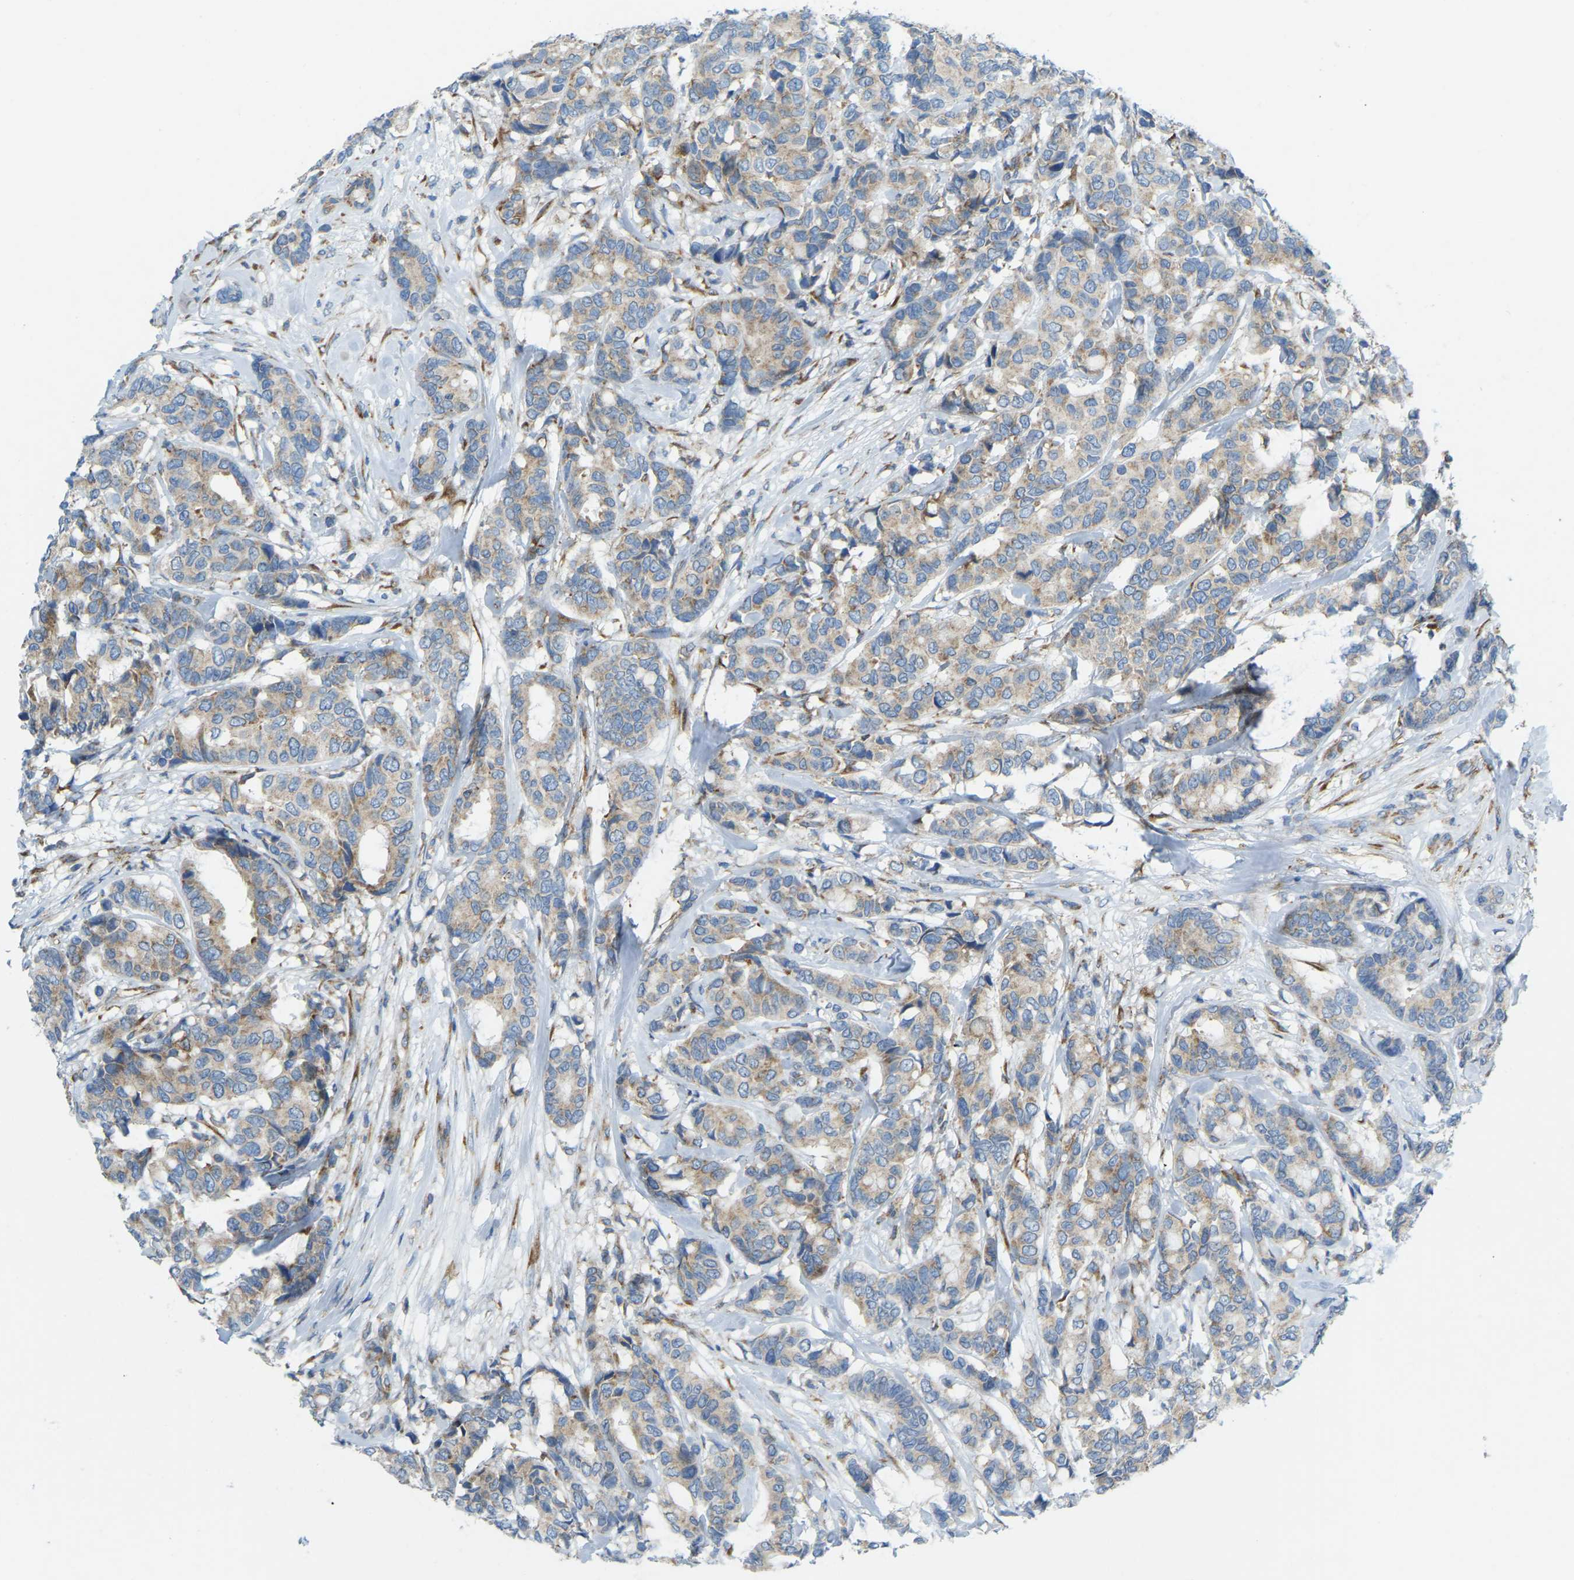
{"staining": {"intensity": "weak", "quantity": ">75%", "location": "cytoplasmic/membranous"}, "tissue": "breast cancer", "cell_type": "Tumor cells", "image_type": "cancer", "snomed": [{"axis": "morphology", "description": "Duct carcinoma"}, {"axis": "topography", "description": "Breast"}], "caption": "Protein expression analysis of breast cancer (invasive ductal carcinoma) demonstrates weak cytoplasmic/membranous expression in approximately >75% of tumor cells. (IHC, brightfield microscopy, high magnification).", "gene": "SND1", "patient": {"sex": "female", "age": 87}}